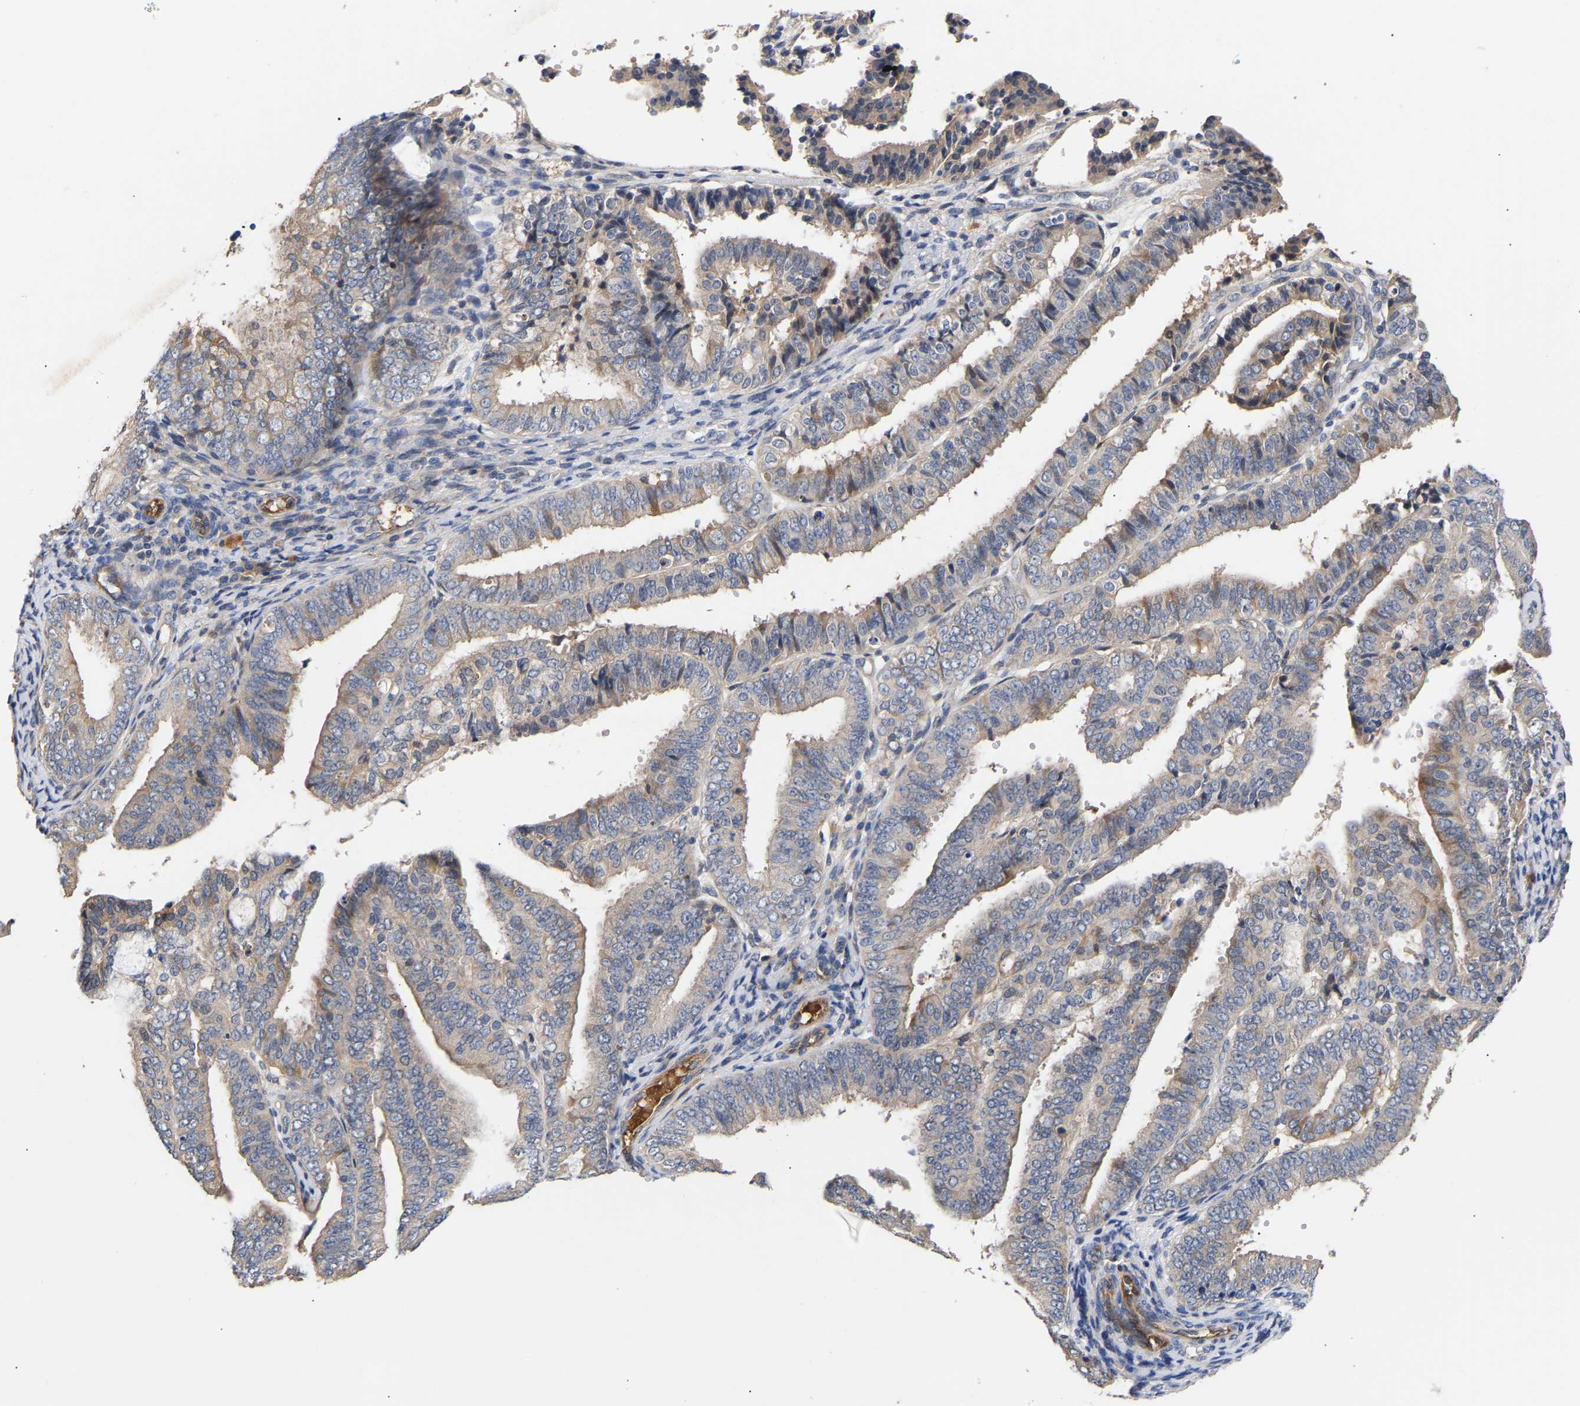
{"staining": {"intensity": "weak", "quantity": "<25%", "location": "cytoplasmic/membranous"}, "tissue": "endometrial cancer", "cell_type": "Tumor cells", "image_type": "cancer", "snomed": [{"axis": "morphology", "description": "Adenocarcinoma, NOS"}, {"axis": "topography", "description": "Endometrium"}], "caption": "Tumor cells show no significant expression in adenocarcinoma (endometrial).", "gene": "KASH5", "patient": {"sex": "female", "age": 63}}